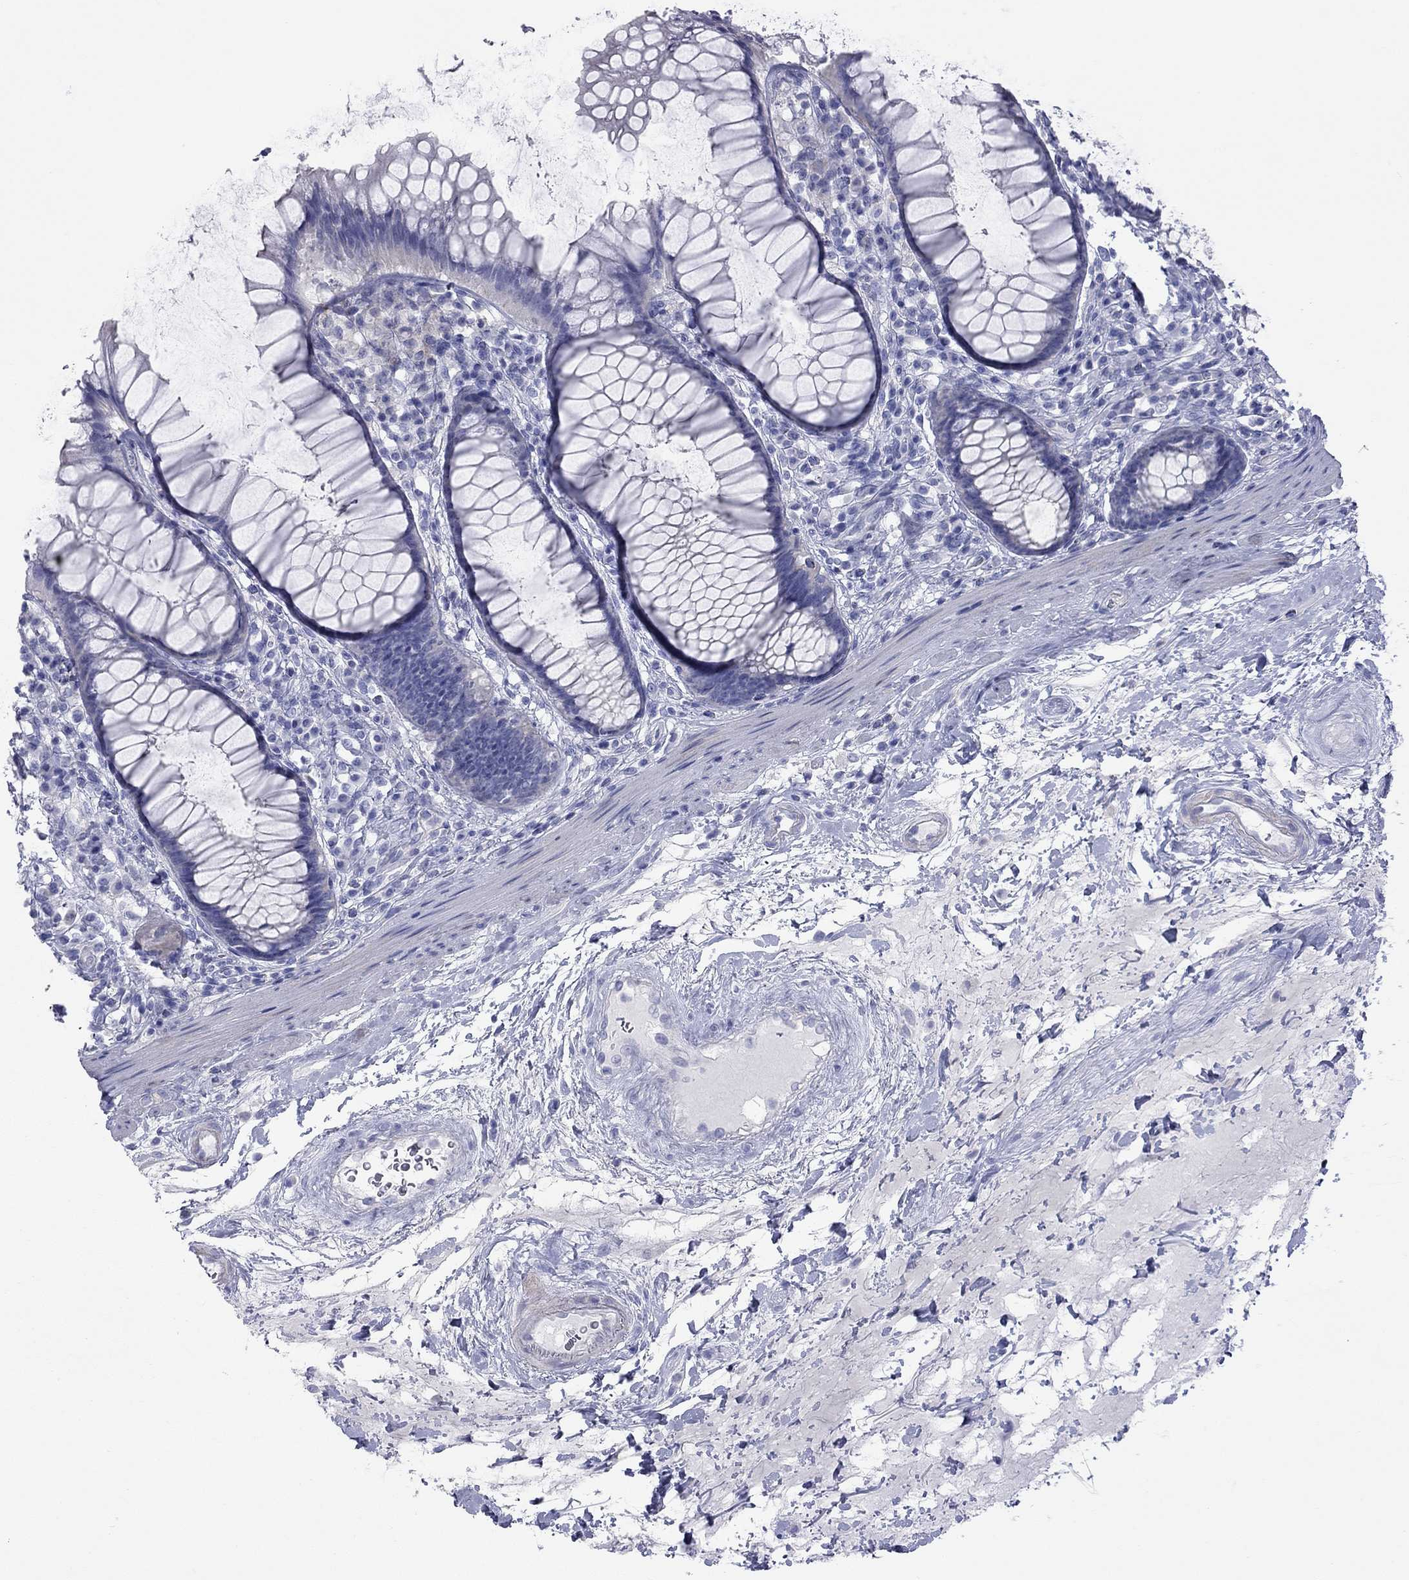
{"staining": {"intensity": "negative", "quantity": "none", "location": "none"}, "tissue": "rectum", "cell_type": "Glandular cells", "image_type": "normal", "snomed": [{"axis": "morphology", "description": "Normal tissue, NOS"}, {"axis": "topography", "description": "Rectum"}], "caption": "A high-resolution micrograph shows immunohistochemistry staining of normal rectum, which demonstrates no significant expression in glandular cells.", "gene": "ACTL7B", "patient": {"sex": "male", "age": 72}}